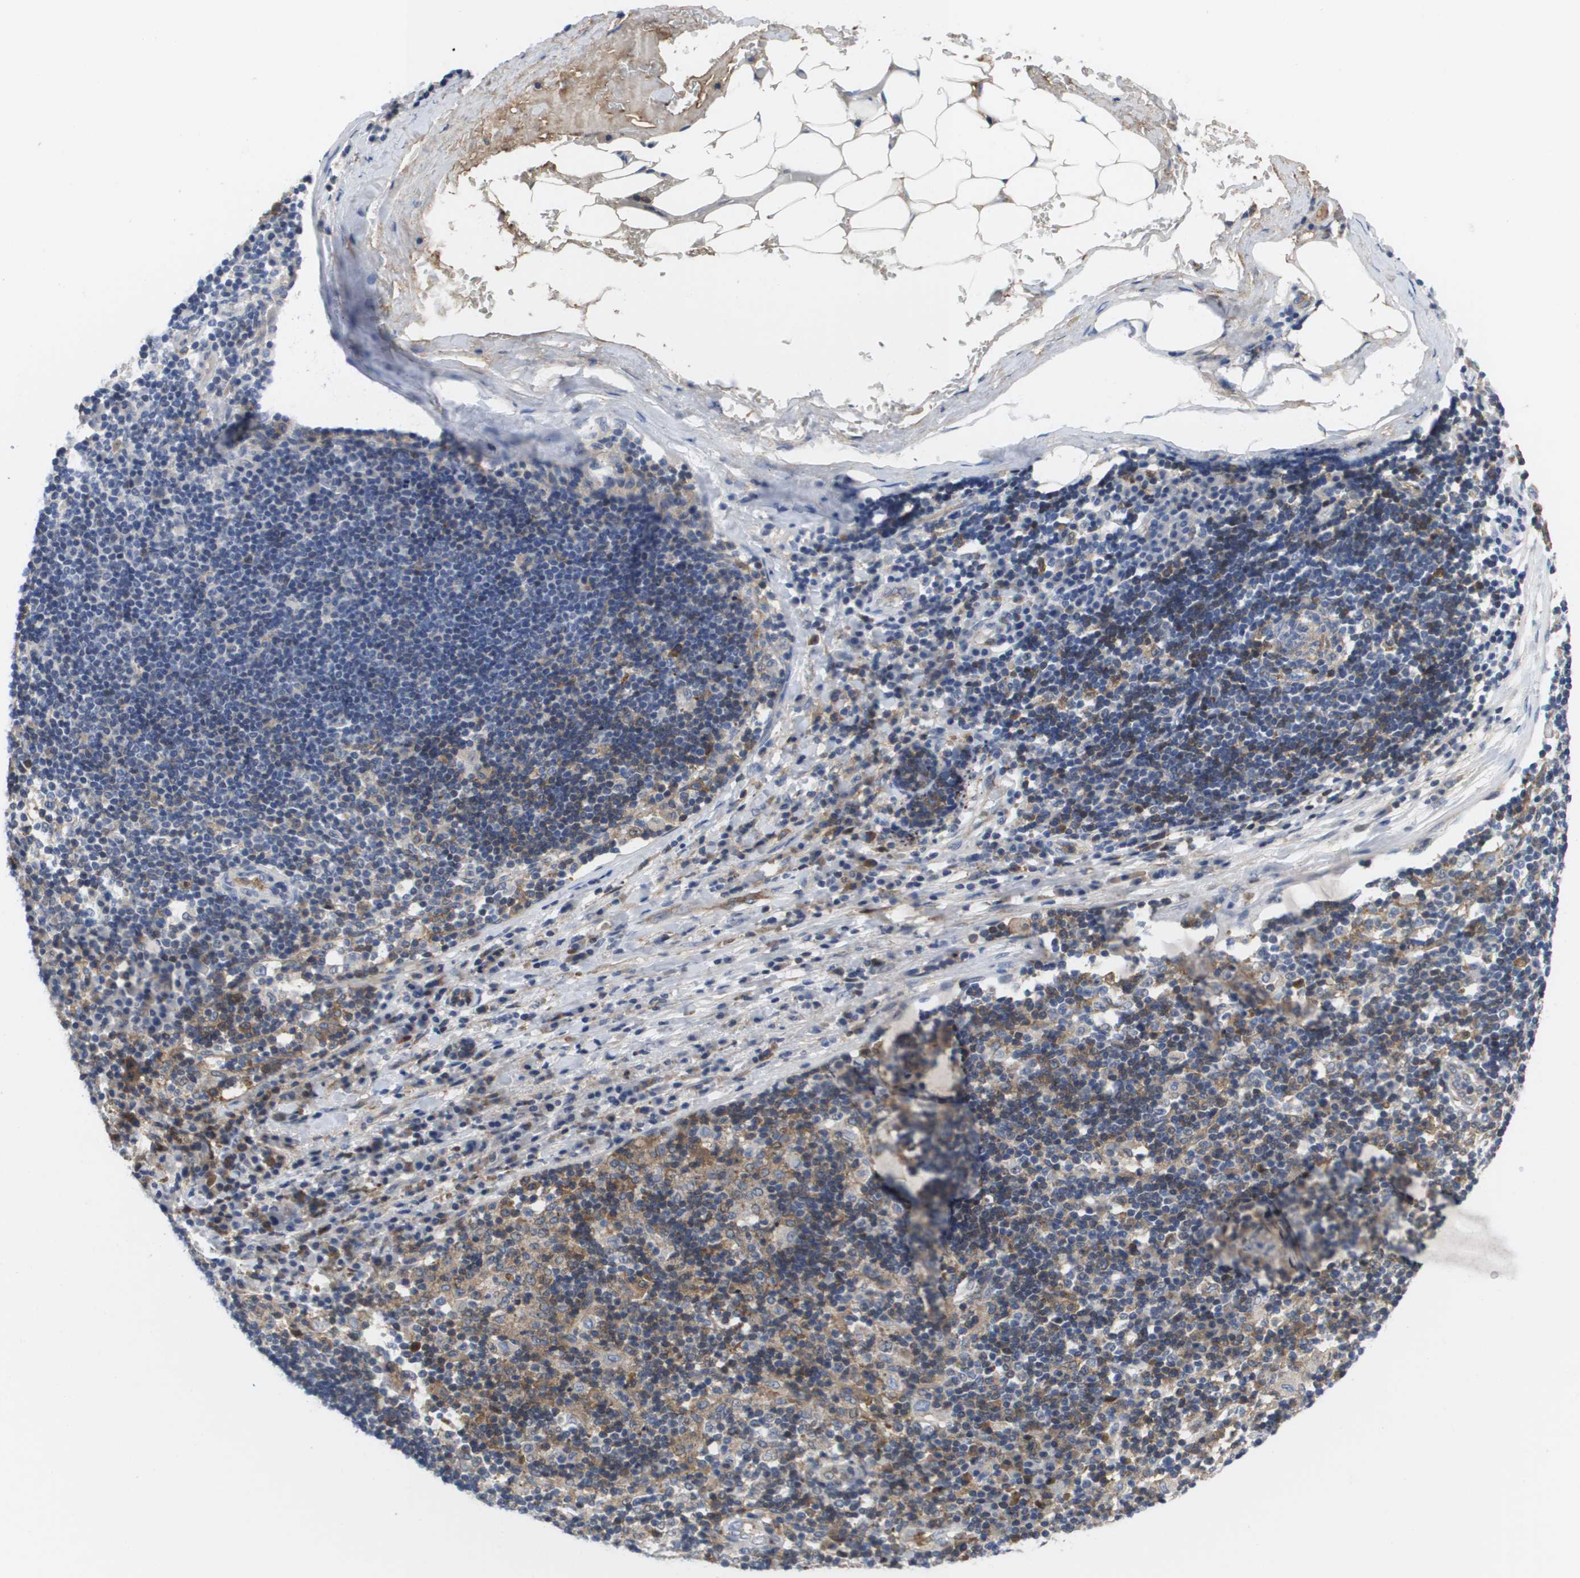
{"staining": {"intensity": "moderate", "quantity": ">75%", "location": "cytoplasmic/membranous"}, "tissue": "adipose tissue", "cell_type": "Adipocytes", "image_type": "normal", "snomed": [{"axis": "morphology", "description": "Normal tissue, NOS"}, {"axis": "morphology", "description": "Adenocarcinoma, NOS"}, {"axis": "topography", "description": "Esophagus"}], "caption": "A high-resolution photomicrograph shows immunohistochemistry staining of benign adipose tissue, which displays moderate cytoplasmic/membranous staining in approximately >75% of adipocytes.", "gene": "SERPINC1", "patient": {"sex": "male", "age": 62}}